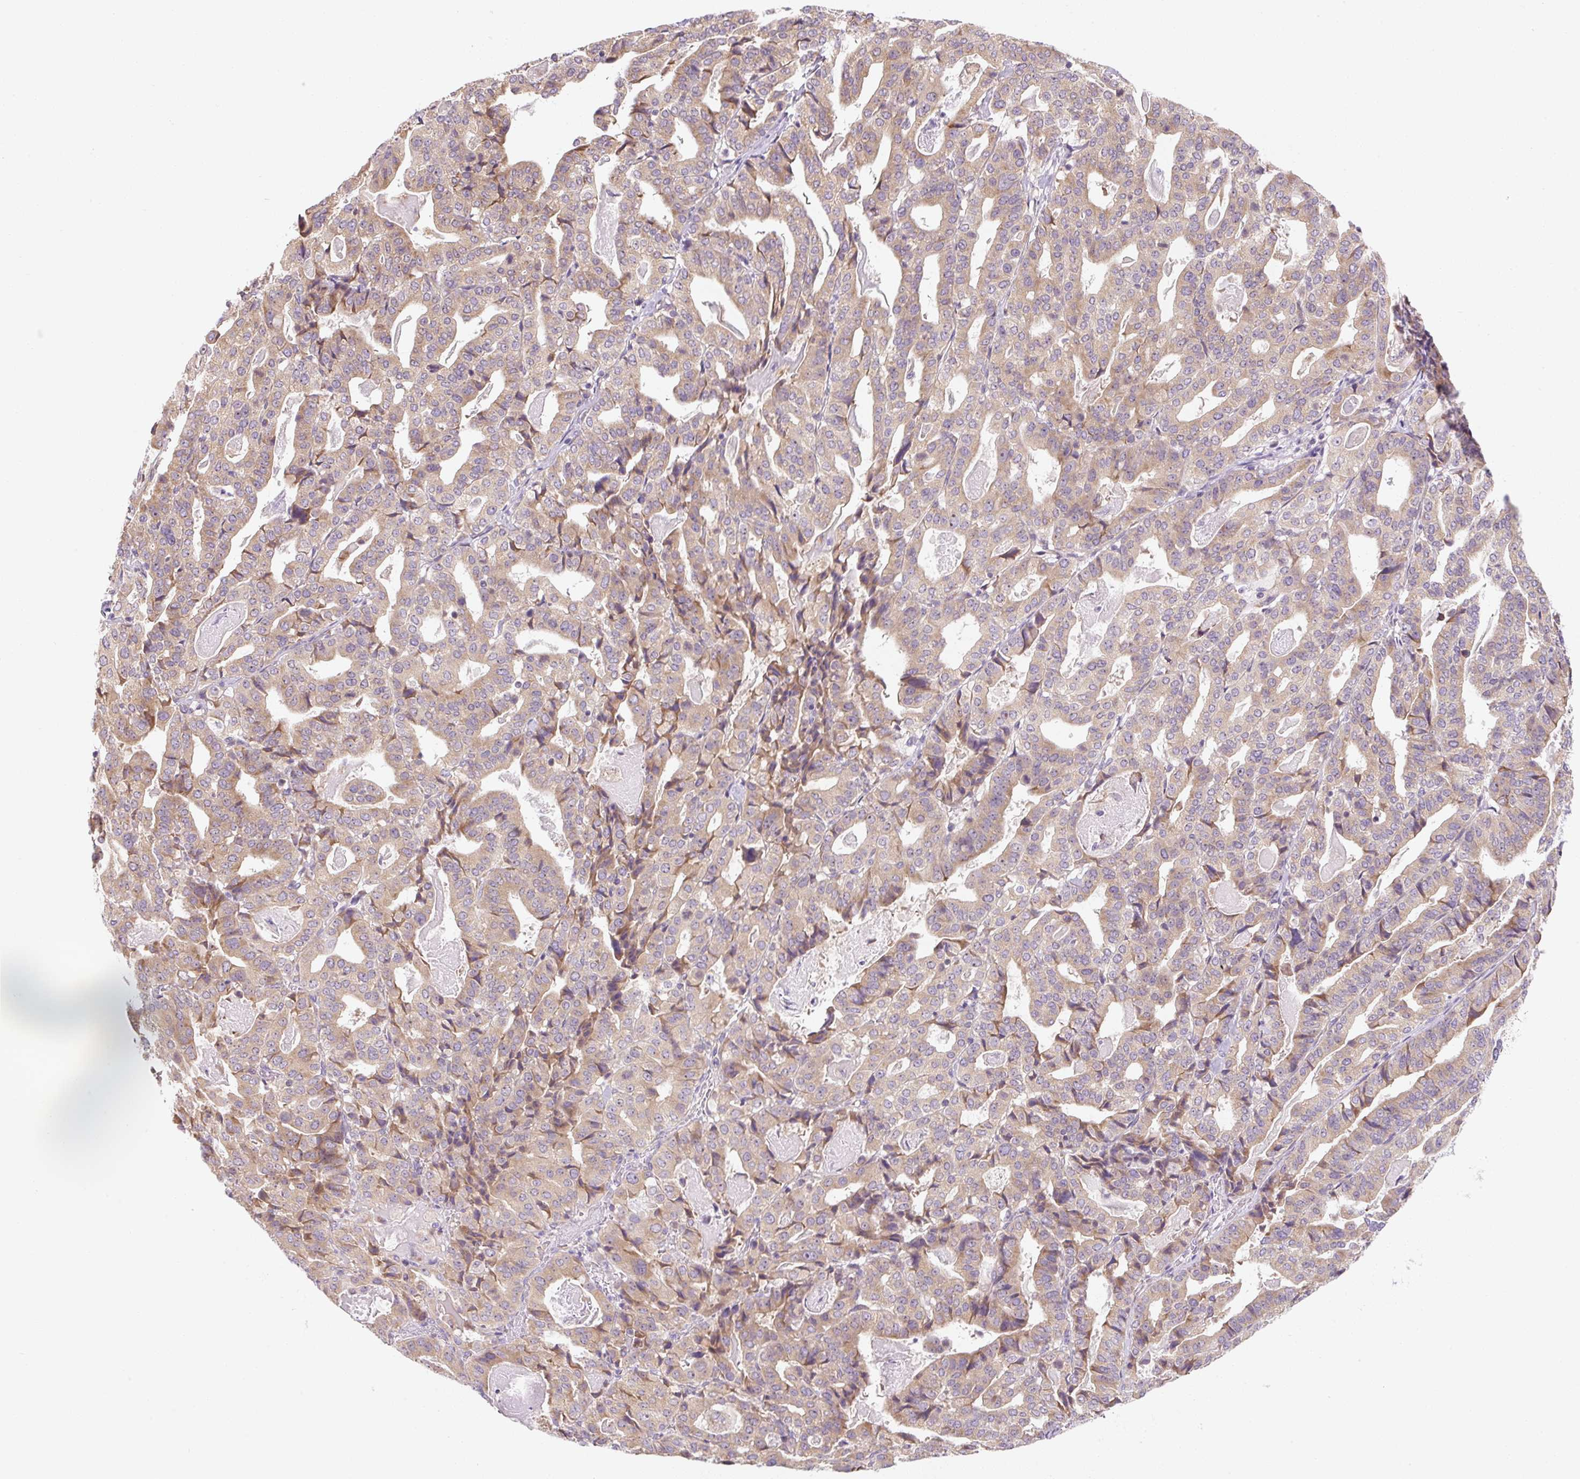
{"staining": {"intensity": "weak", "quantity": ">75%", "location": "cytoplasmic/membranous"}, "tissue": "stomach cancer", "cell_type": "Tumor cells", "image_type": "cancer", "snomed": [{"axis": "morphology", "description": "Adenocarcinoma, NOS"}, {"axis": "topography", "description": "Stomach"}], "caption": "Immunohistochemistry (IHC) of human adenocarcinoma (stomach) shows low levels of weak cytoplasmic/membranous positivity in approximately >75% of tumor cells. Nuclei are stained in blue.", "gene": "RPL18A", "patient": {"sex": "male", "age": 48}}